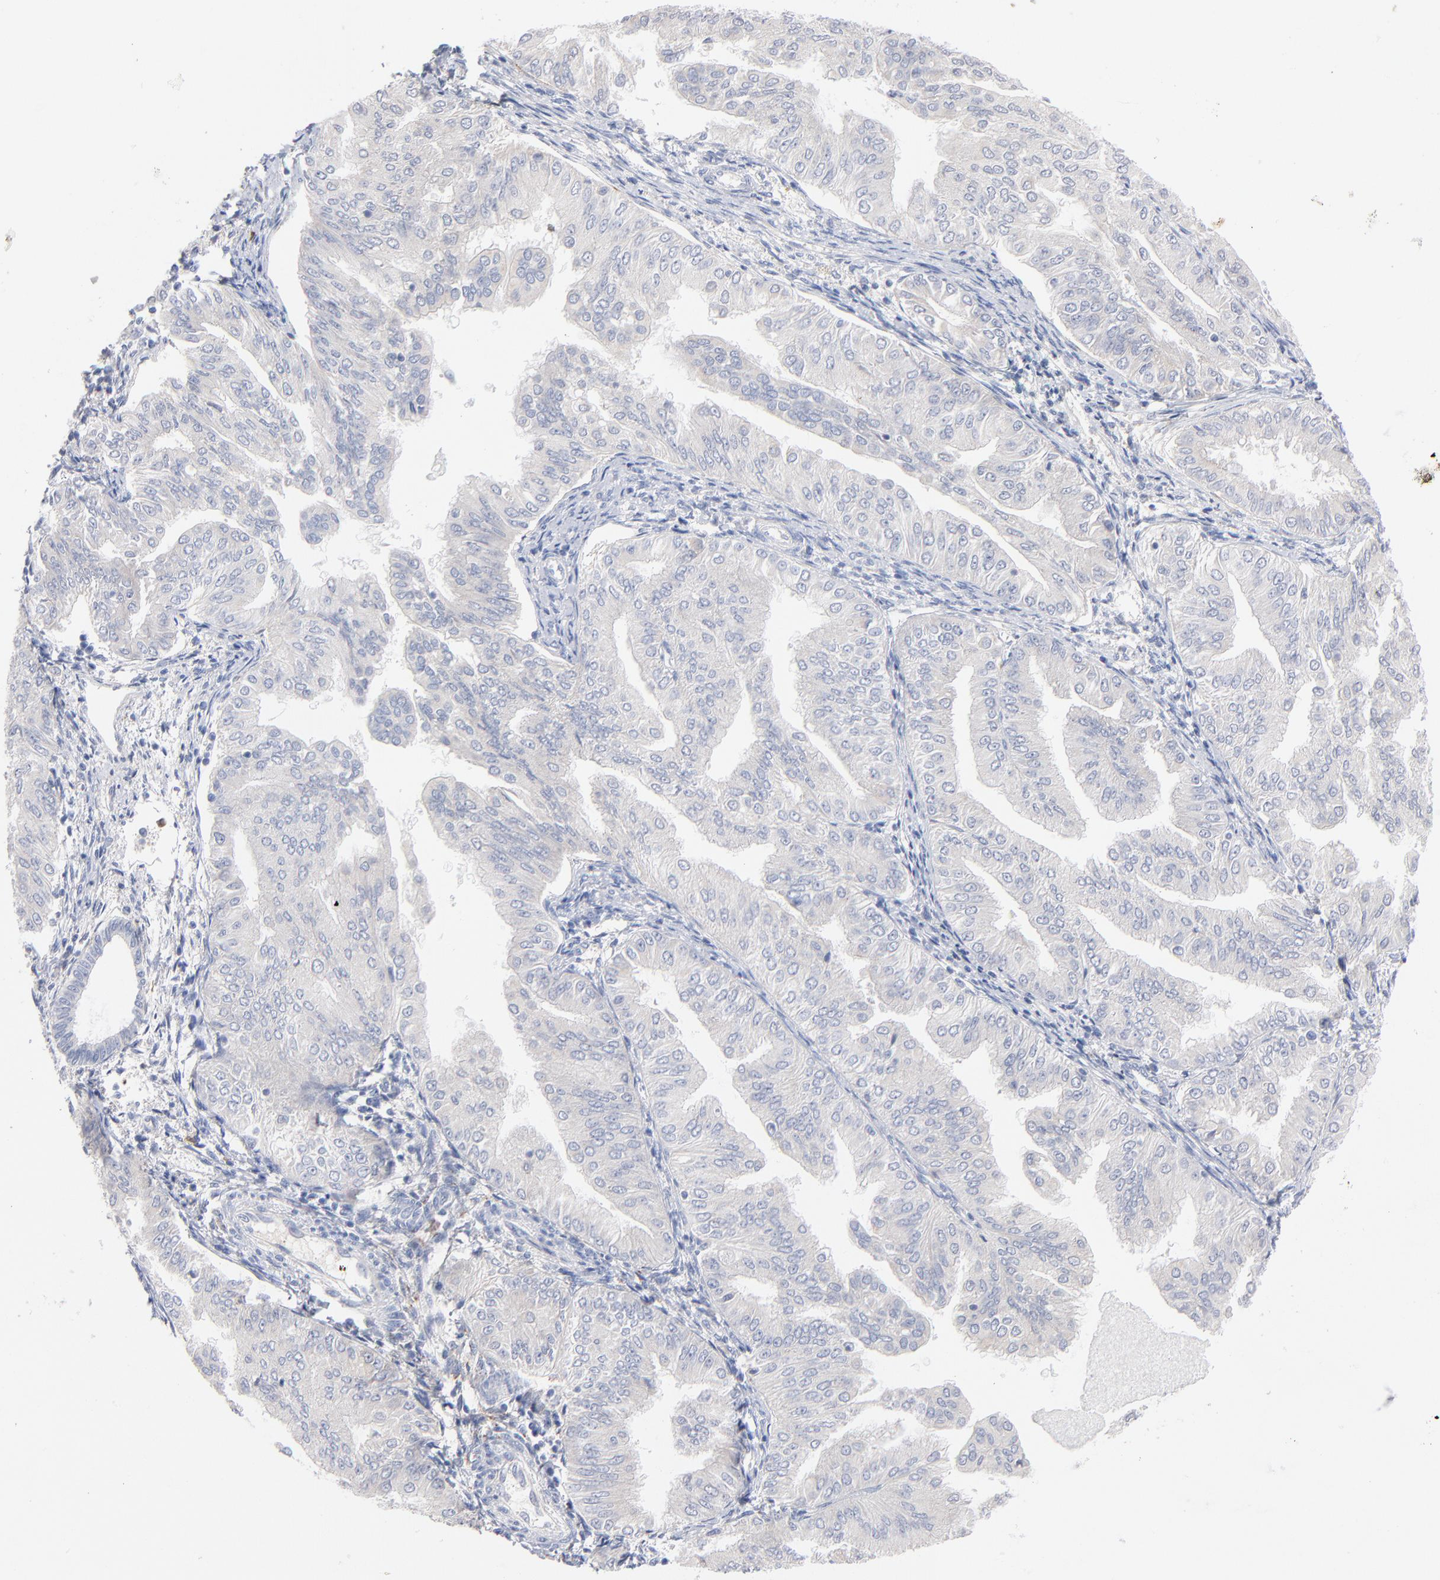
{"staining": {"intensity": "negative", "quantity": "none", "location": "none"}, "tissue": "endometrial cancer", "cell_type": "Tumor cells", "image_type": "cancer", "snomed": [{"axis": "morphology", "description": "Adenocarcinoma, NOS"}, {"axis": "topography", "description": "Endometrium"}], "caption": "A histopathology image of adenocarcinoma (endometrial) stained for a protein shows no brown staining in tumor cells.", "gene": "F12", "patient": {"sex": "female", "age": 53}}